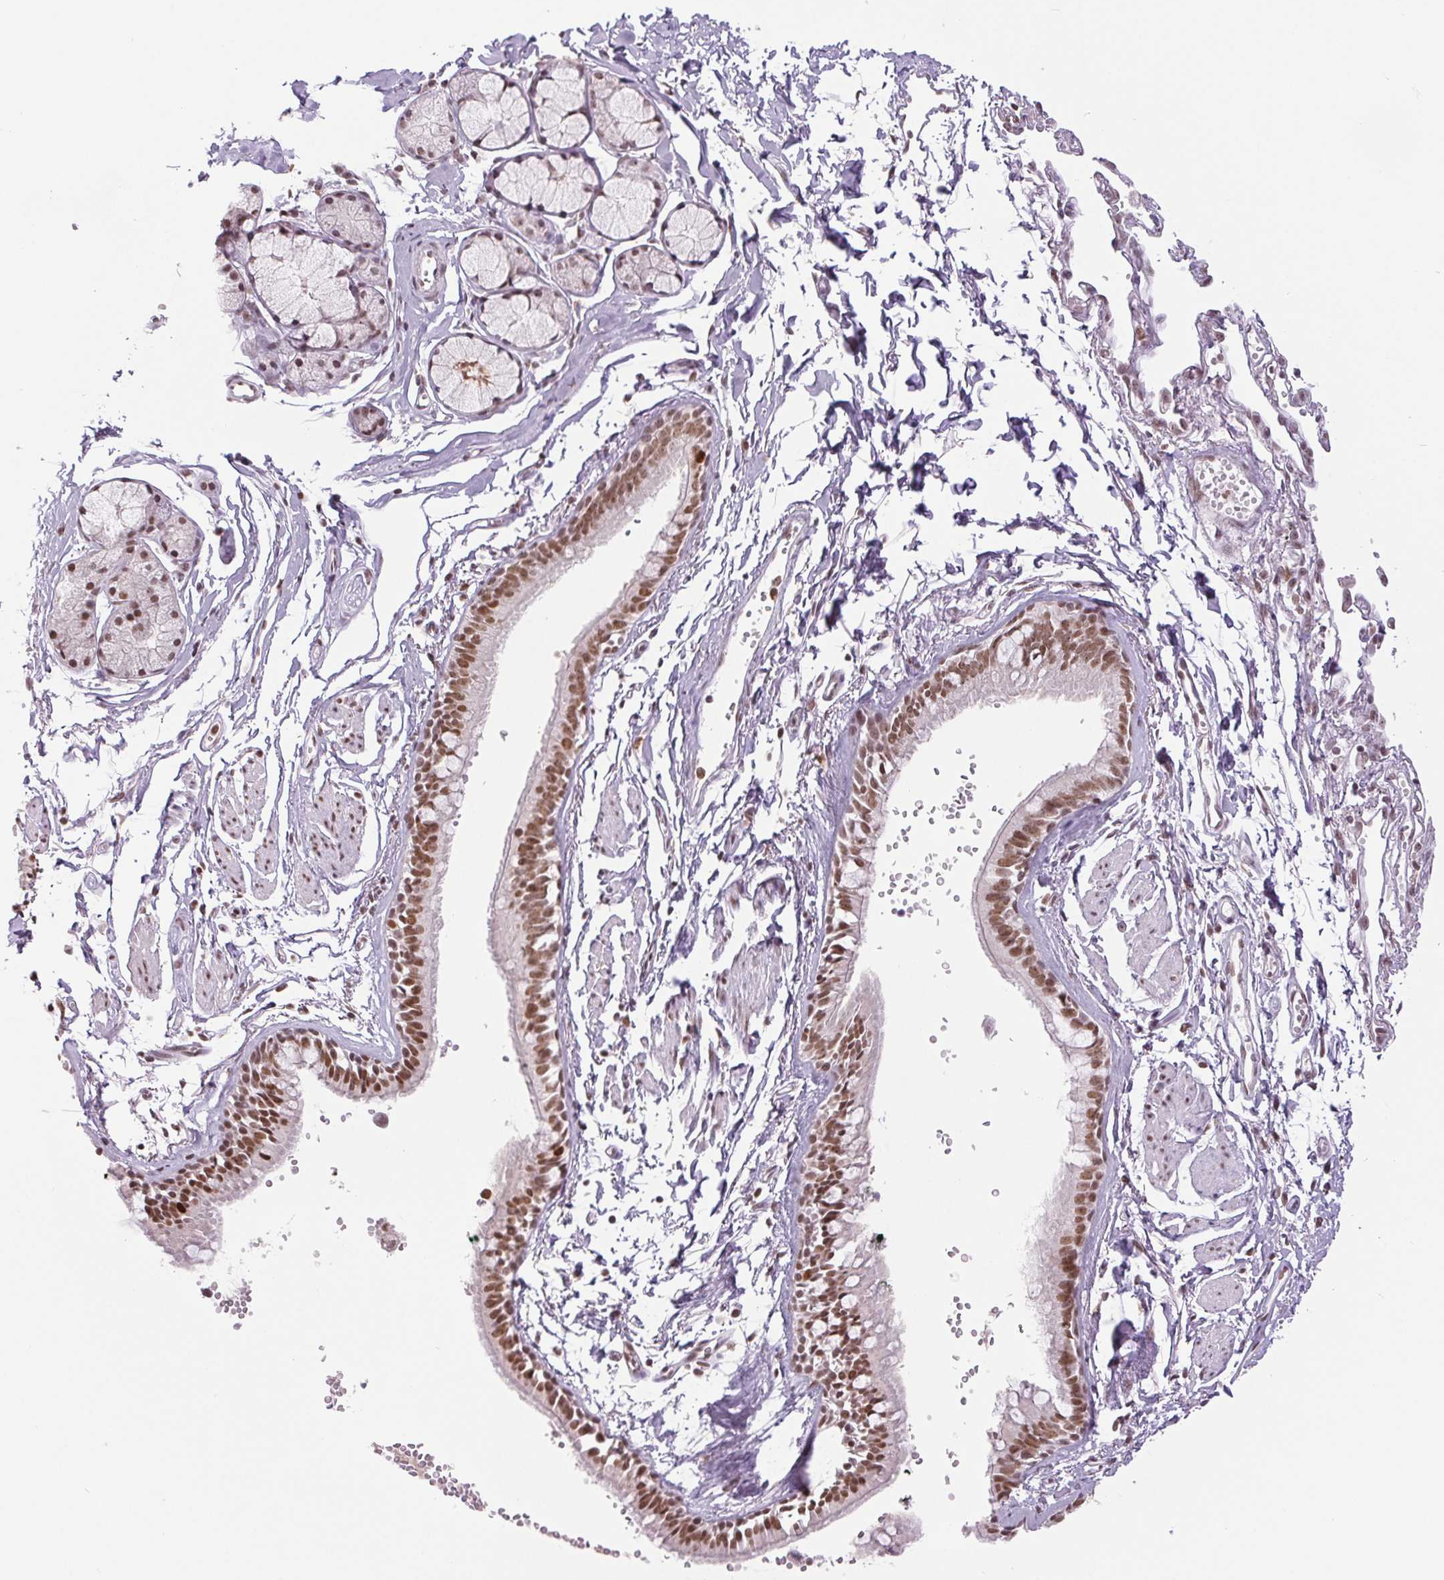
{"staining": {"intensity": "moderate", "quantity": ">75%", "location": "nuclear"}, "tissue": "bronchus", "cell_type": "Respiratory epithelial cells", "image_type": "normal", "snomed": [{"axis": "morphology", "description": "Normal tissue, NOS"}, {"axis": "topography", "description": "Cartilage tissue"}, {"axis": "topography", "description": "Bronchus"}], "caption": "This is an image of immunohistochemistry staining of unremarkable bronchus, which shows moderate expression in the nuclear of respiratory epithelial cells.", "gene": "SMIM6", "patient": {"sex": "female", "age": 59}}